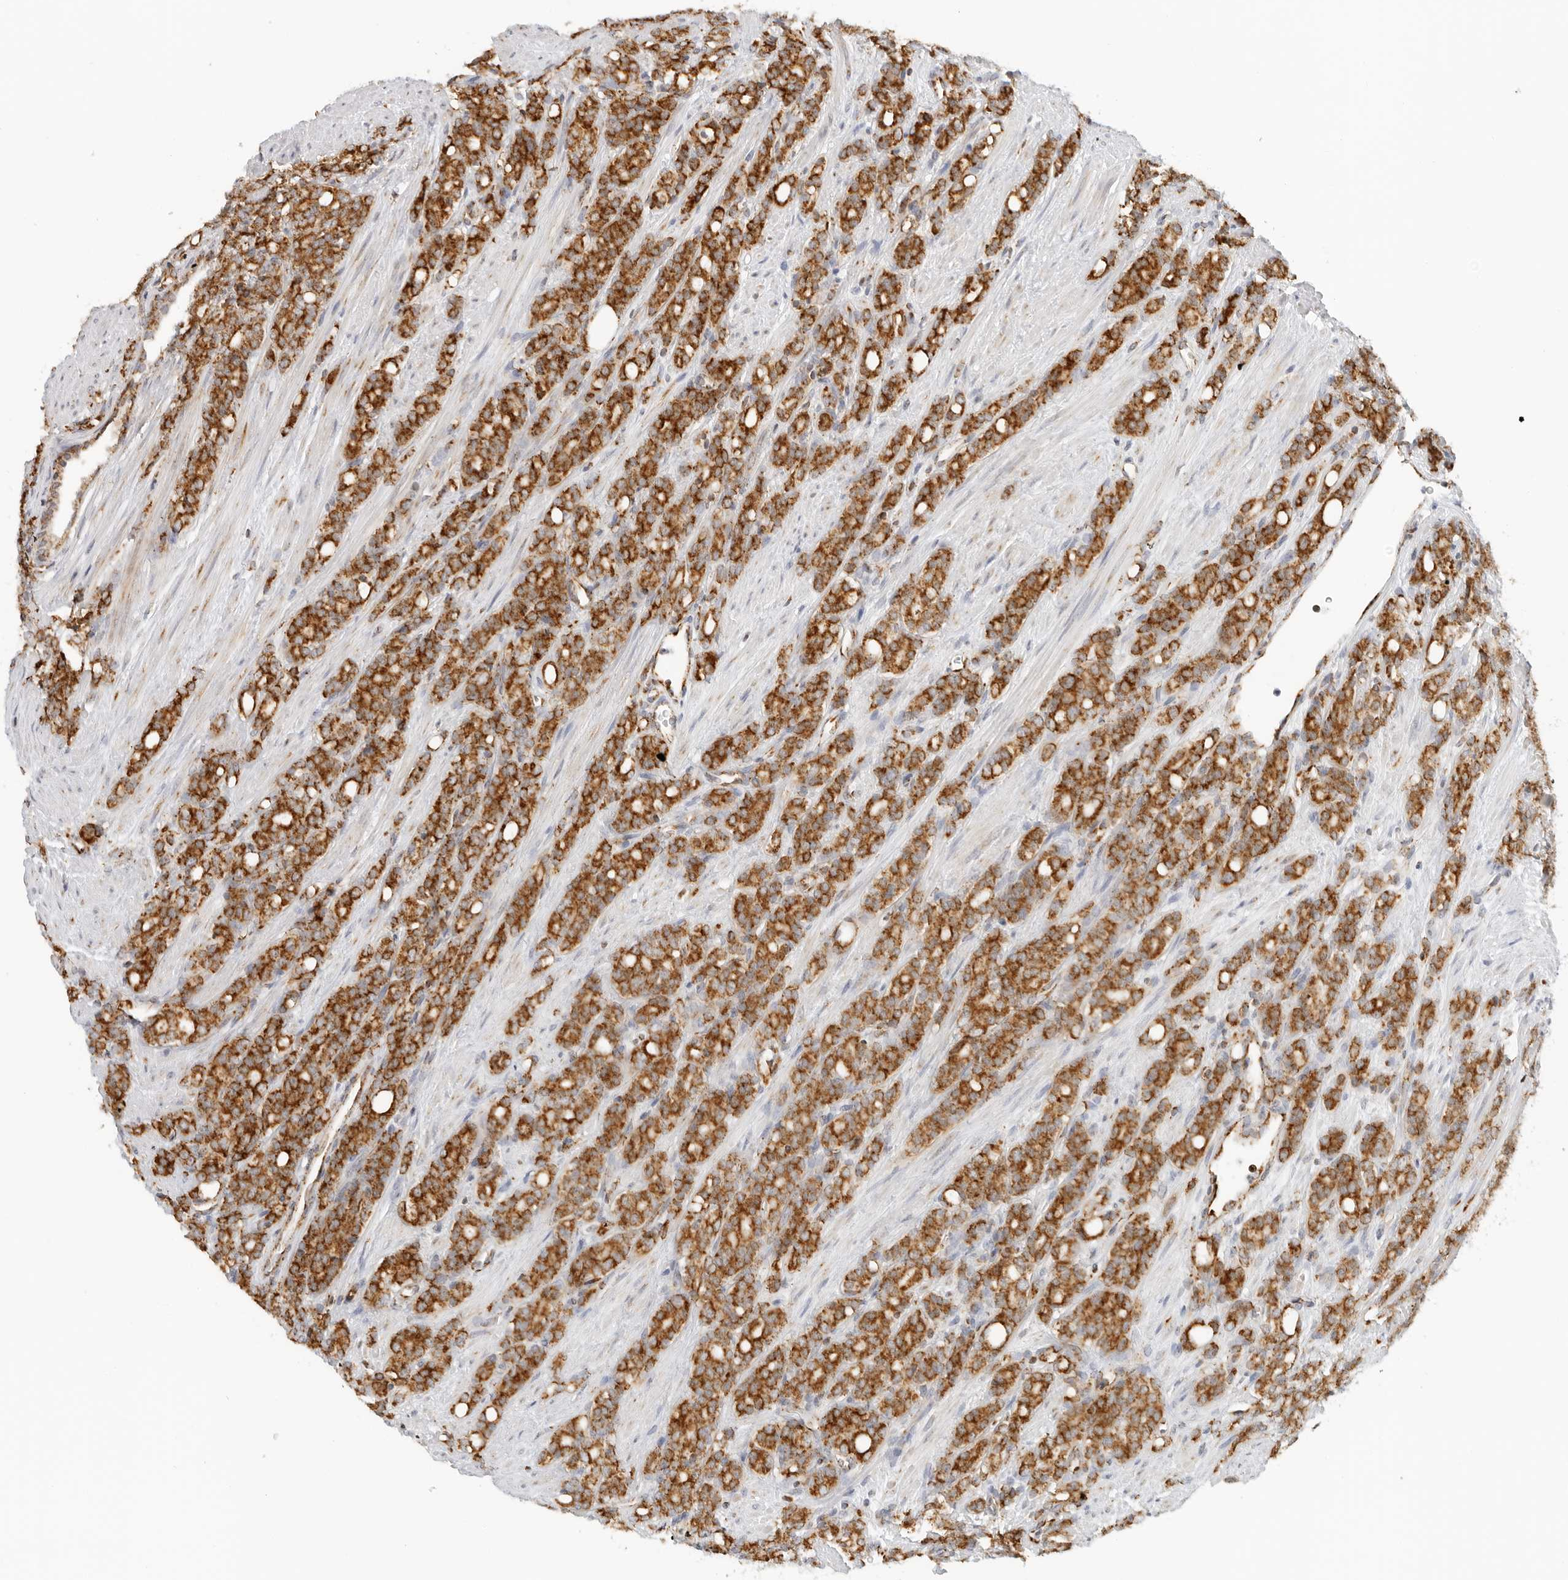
{"staining": {"intensity": "strong", "quantity": ">75%", "location": "cytoplasmic/membranous"}, "tissue": "prostate cancer", "cell_type": "Tumor cells", "image_type": "cancer", "snomed": [{"axis": "morphology", "description": "Adenocarcinoma, High grade"}, {"axis": "topography", "description": "Prostate"}], "caption": "A photomicrograph of adenocarcinoma (high-grade) (prostate) stained for a protein demonstrates strong cytoplasmic/membranous brown staining in tumor cells.", "gene": "RC3H1", "patient": {"sex": "male", "age": 62}}